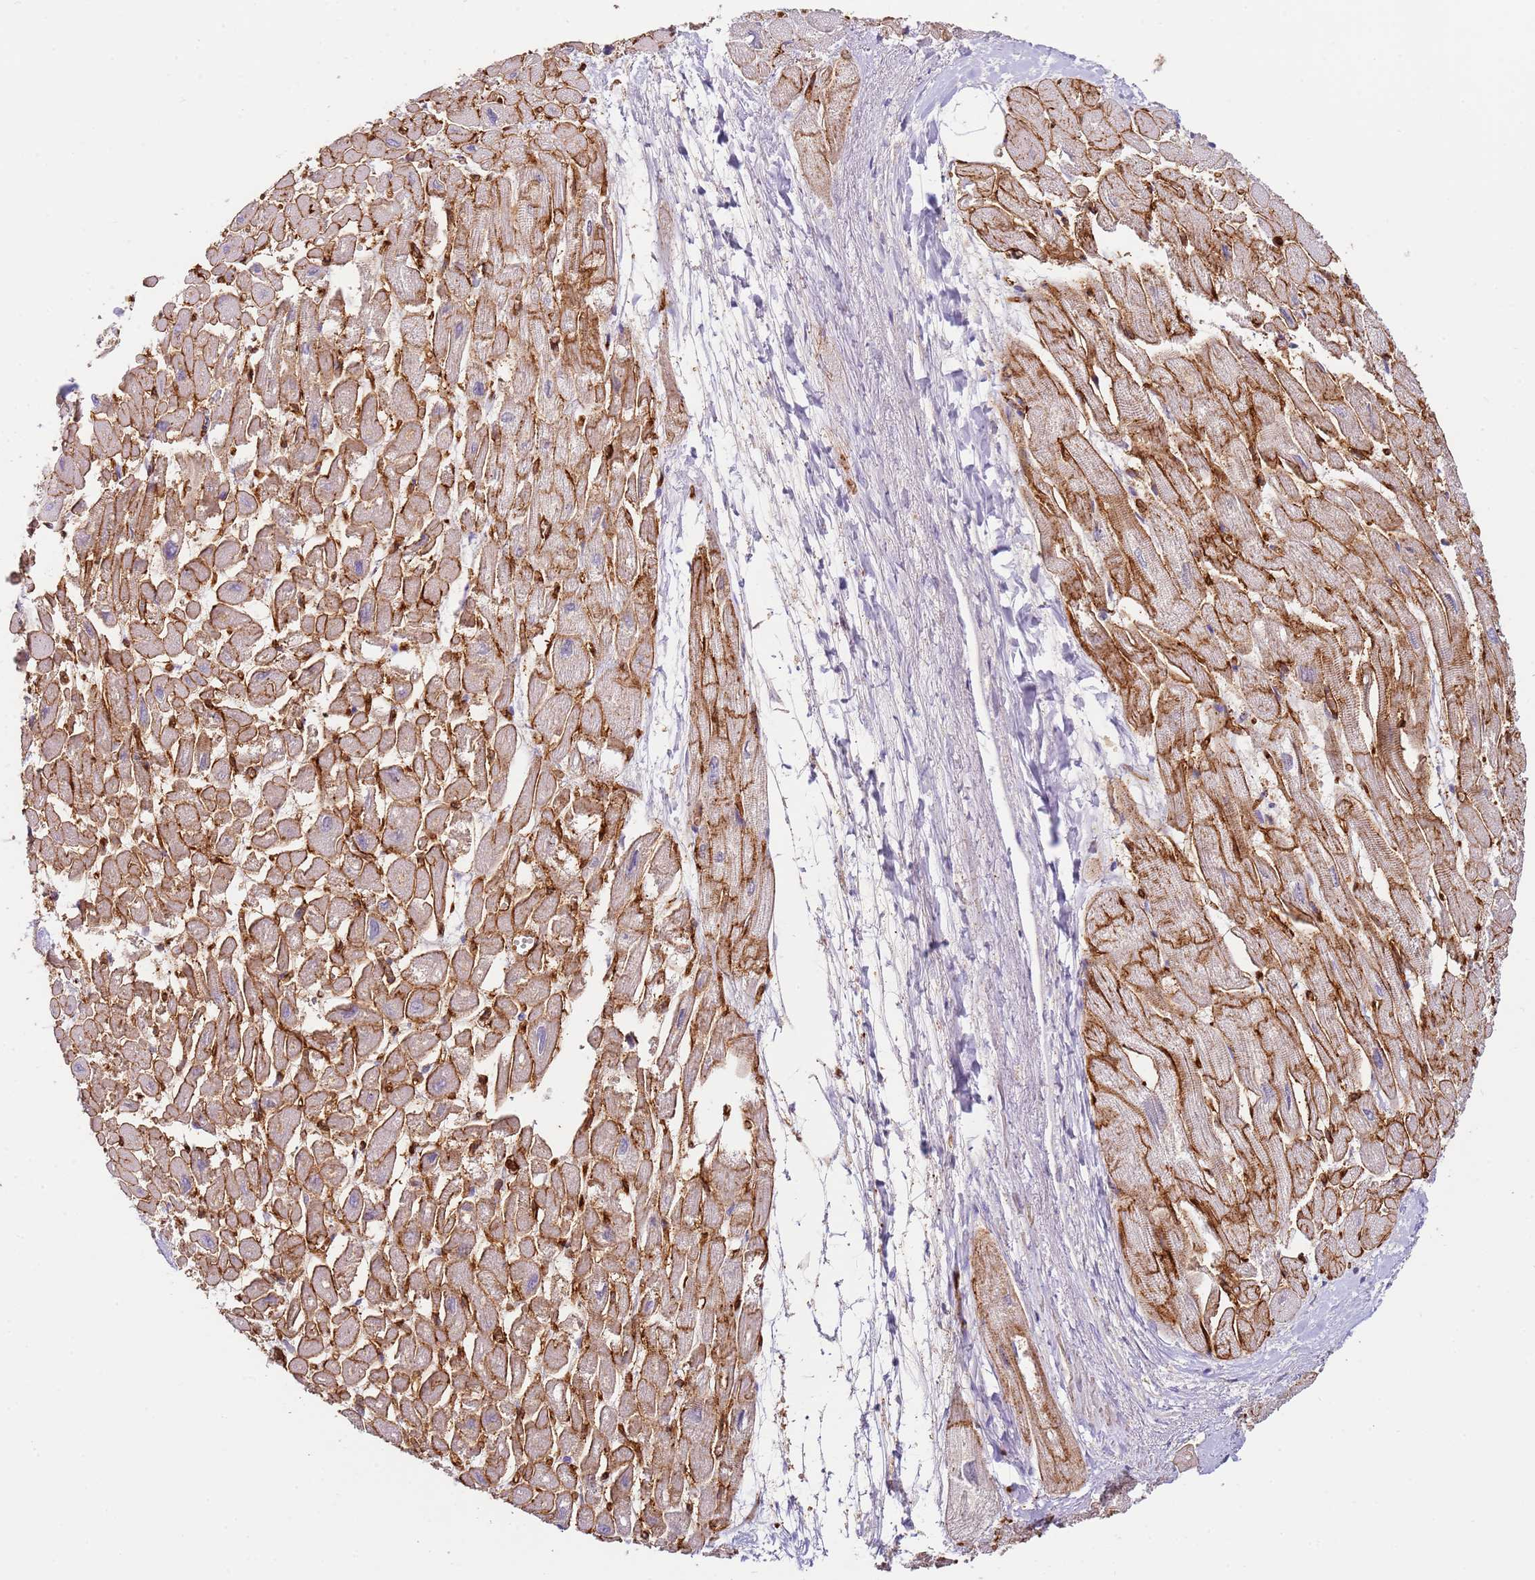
{"staining": {"intensity": "moderate", "quantity": "25%-75%", "location": "cytoplasmic/membranous"}, "tissue": "heart muscle", "cell_type": "Cardiomyocytes", "image_type": "normal", "snomed": [{"axis": "morphology", "description": "Normal tissue, NOS"}, {"axis": "topography", "description": "Heart"}], "caption": "Approximately 25%-75% of cardiomyocytes in benign heart muscle exhibit moderate cytoplasmic/membranous protein expression as visualized by brown immunohistochemical staining.", "gene": "OR6P1", "patient": {"sex": "male", "age": 54}}